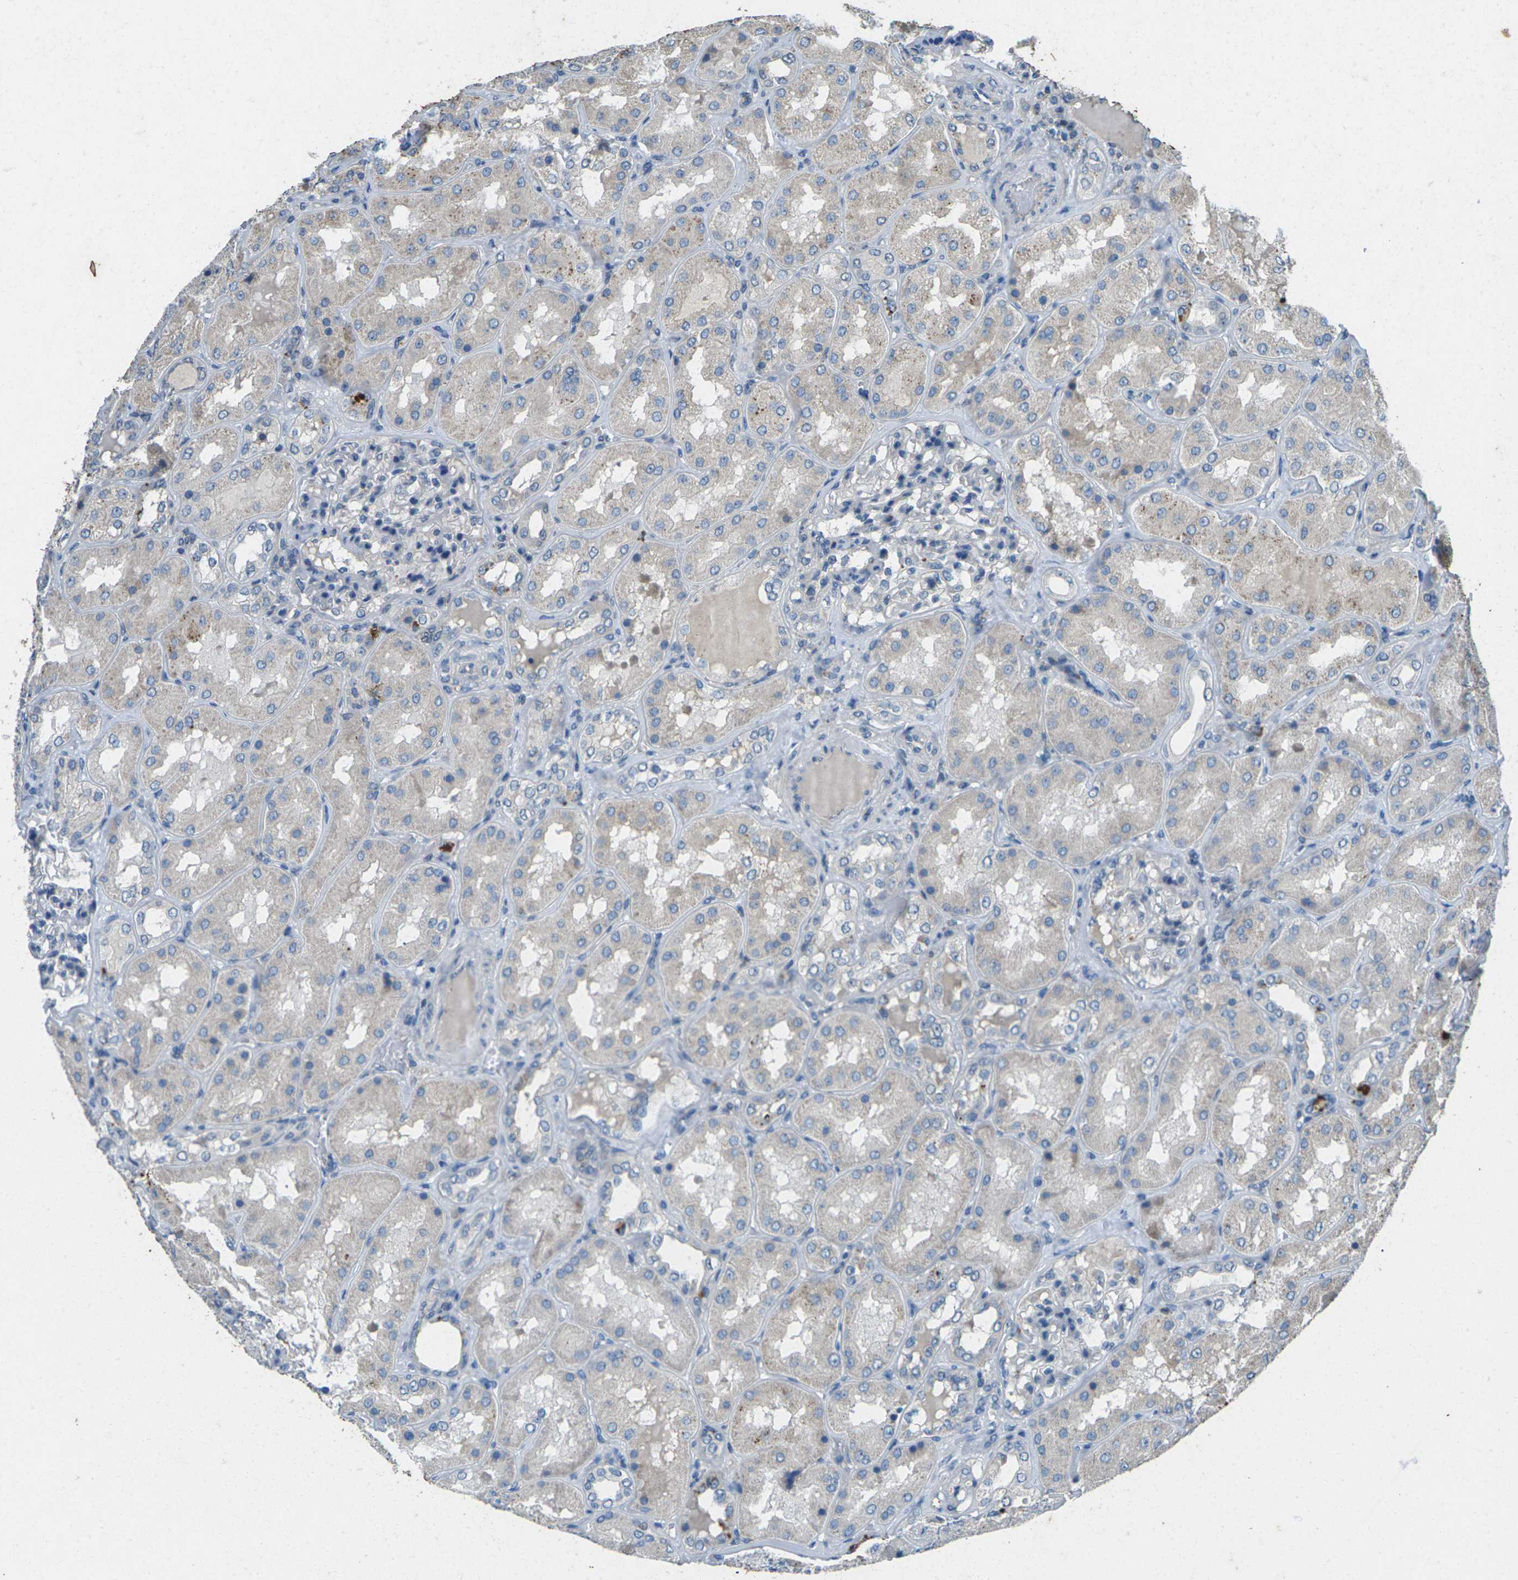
{"staining": {"intensity": "negative", "quantity": "none", "location": "none"}, "tissue": "kidney", "cell_type": "Cells in glomeruli", "image_type": "normal", "snomed": [{"axis": "morphology", "description": "Normal tissue, NOS"}, {"axis": "topography", "description": "Kidney"}], "caption": "Immunohistochemistry (IHC) image of normal kidney: human kidney stained with DAB shows no significant protein staining in cells in glomeruli.", "gene": "SIGLEC14", "patient": {"sex": "female", "age": 56}}